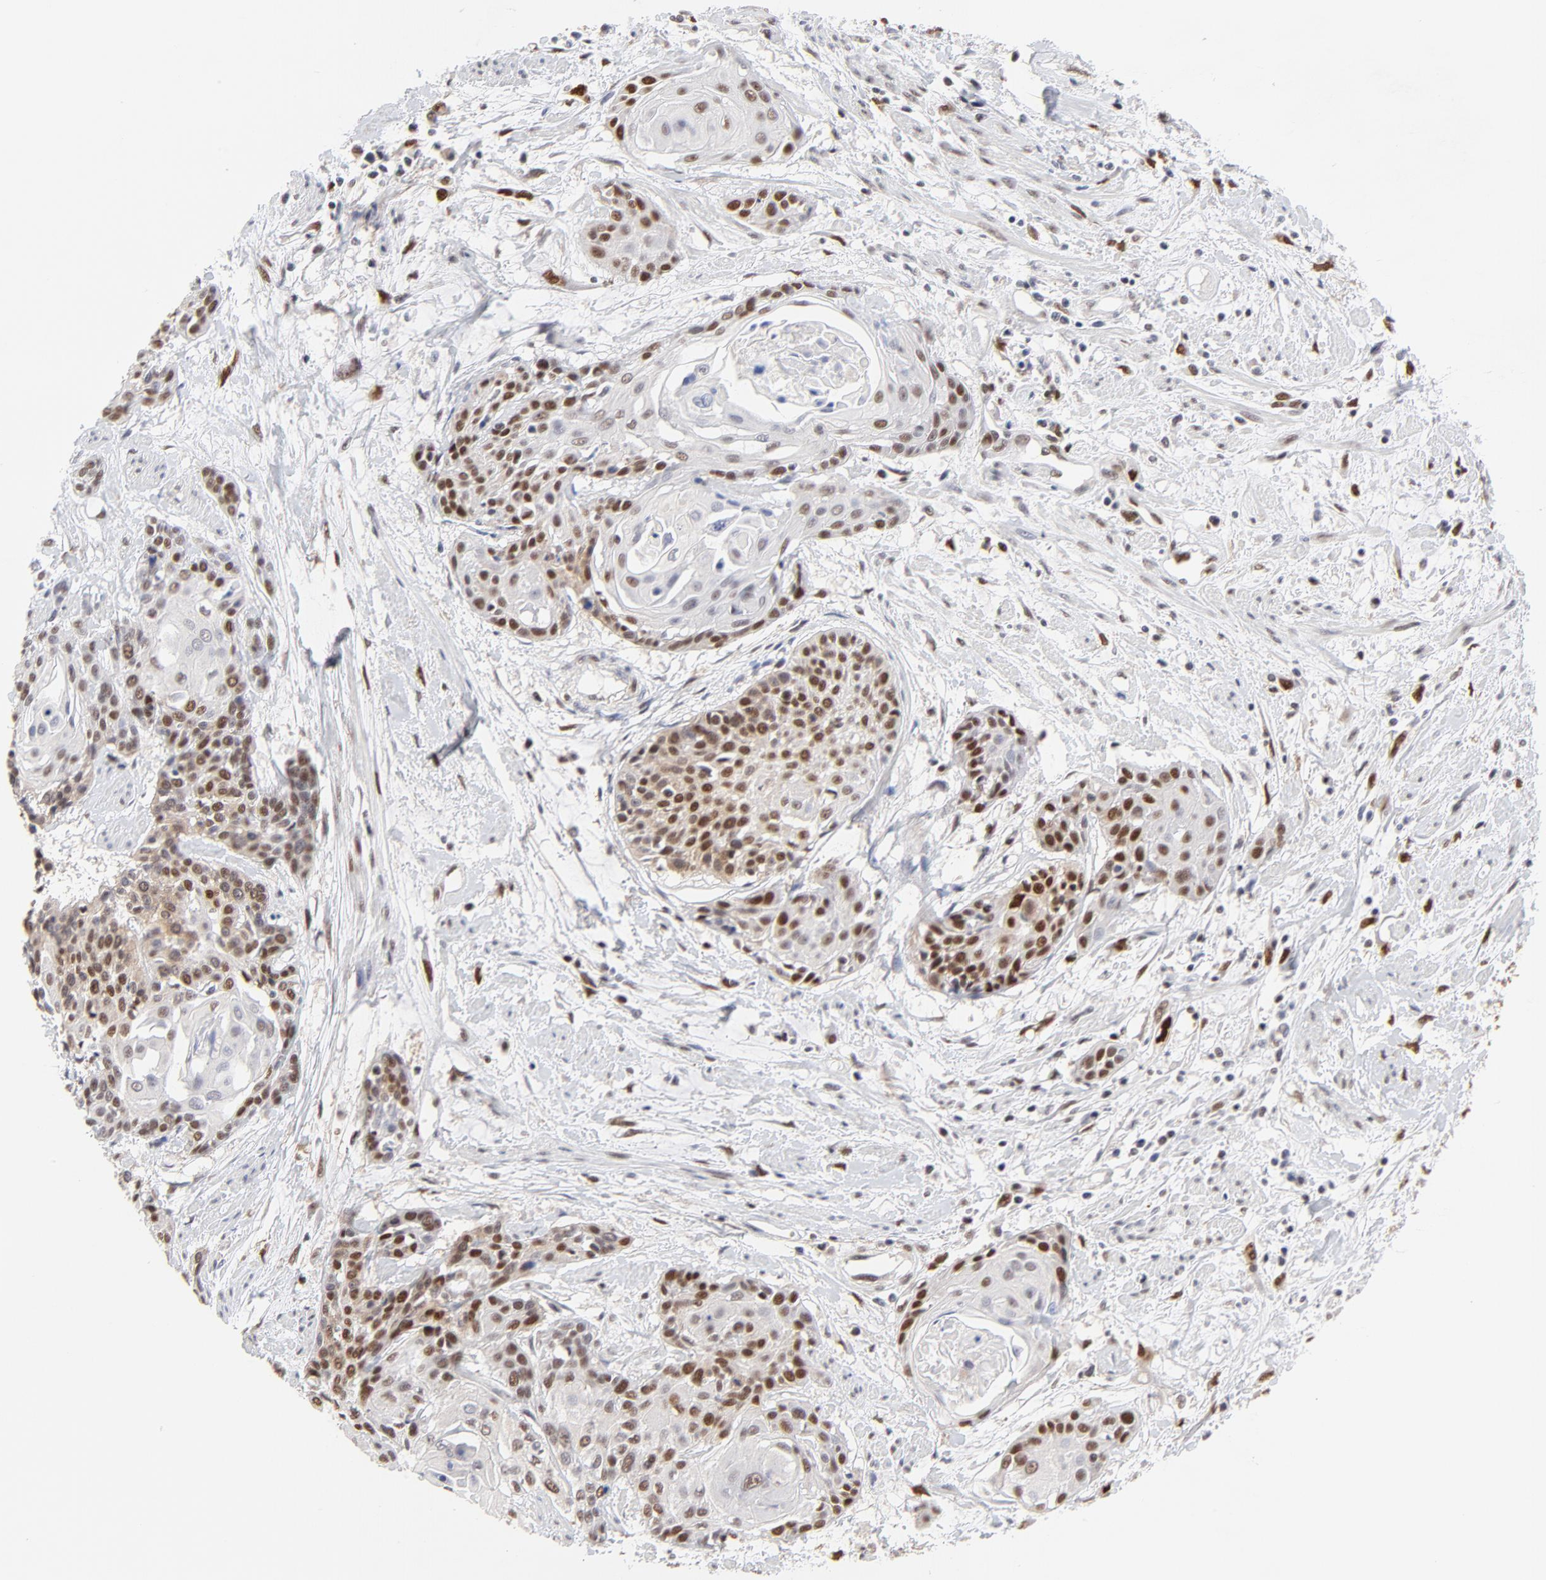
{"staining": {"intensity": "moderate", "quantity": "25%-75%", "location": "nuclear"}, "tissue": "cervical cancer", "cell_type": "Tumor cells", "image_type": "cancer", "snomed": [{"axis": "morphology", "description": "Squamous cell carcinoma, NOS"}, {"axis": "topography", "description": "Cervix"}], "caption": "An immunohistochemistry image of neoplastic tissue is shown. Protein staining in brown shows moderate nuclear positivity in cervical cancer (squamous cell carcinoma) within tumor cells.", "gene": "OGFOD1", "patient": {"sex": "female", "age": 57}}